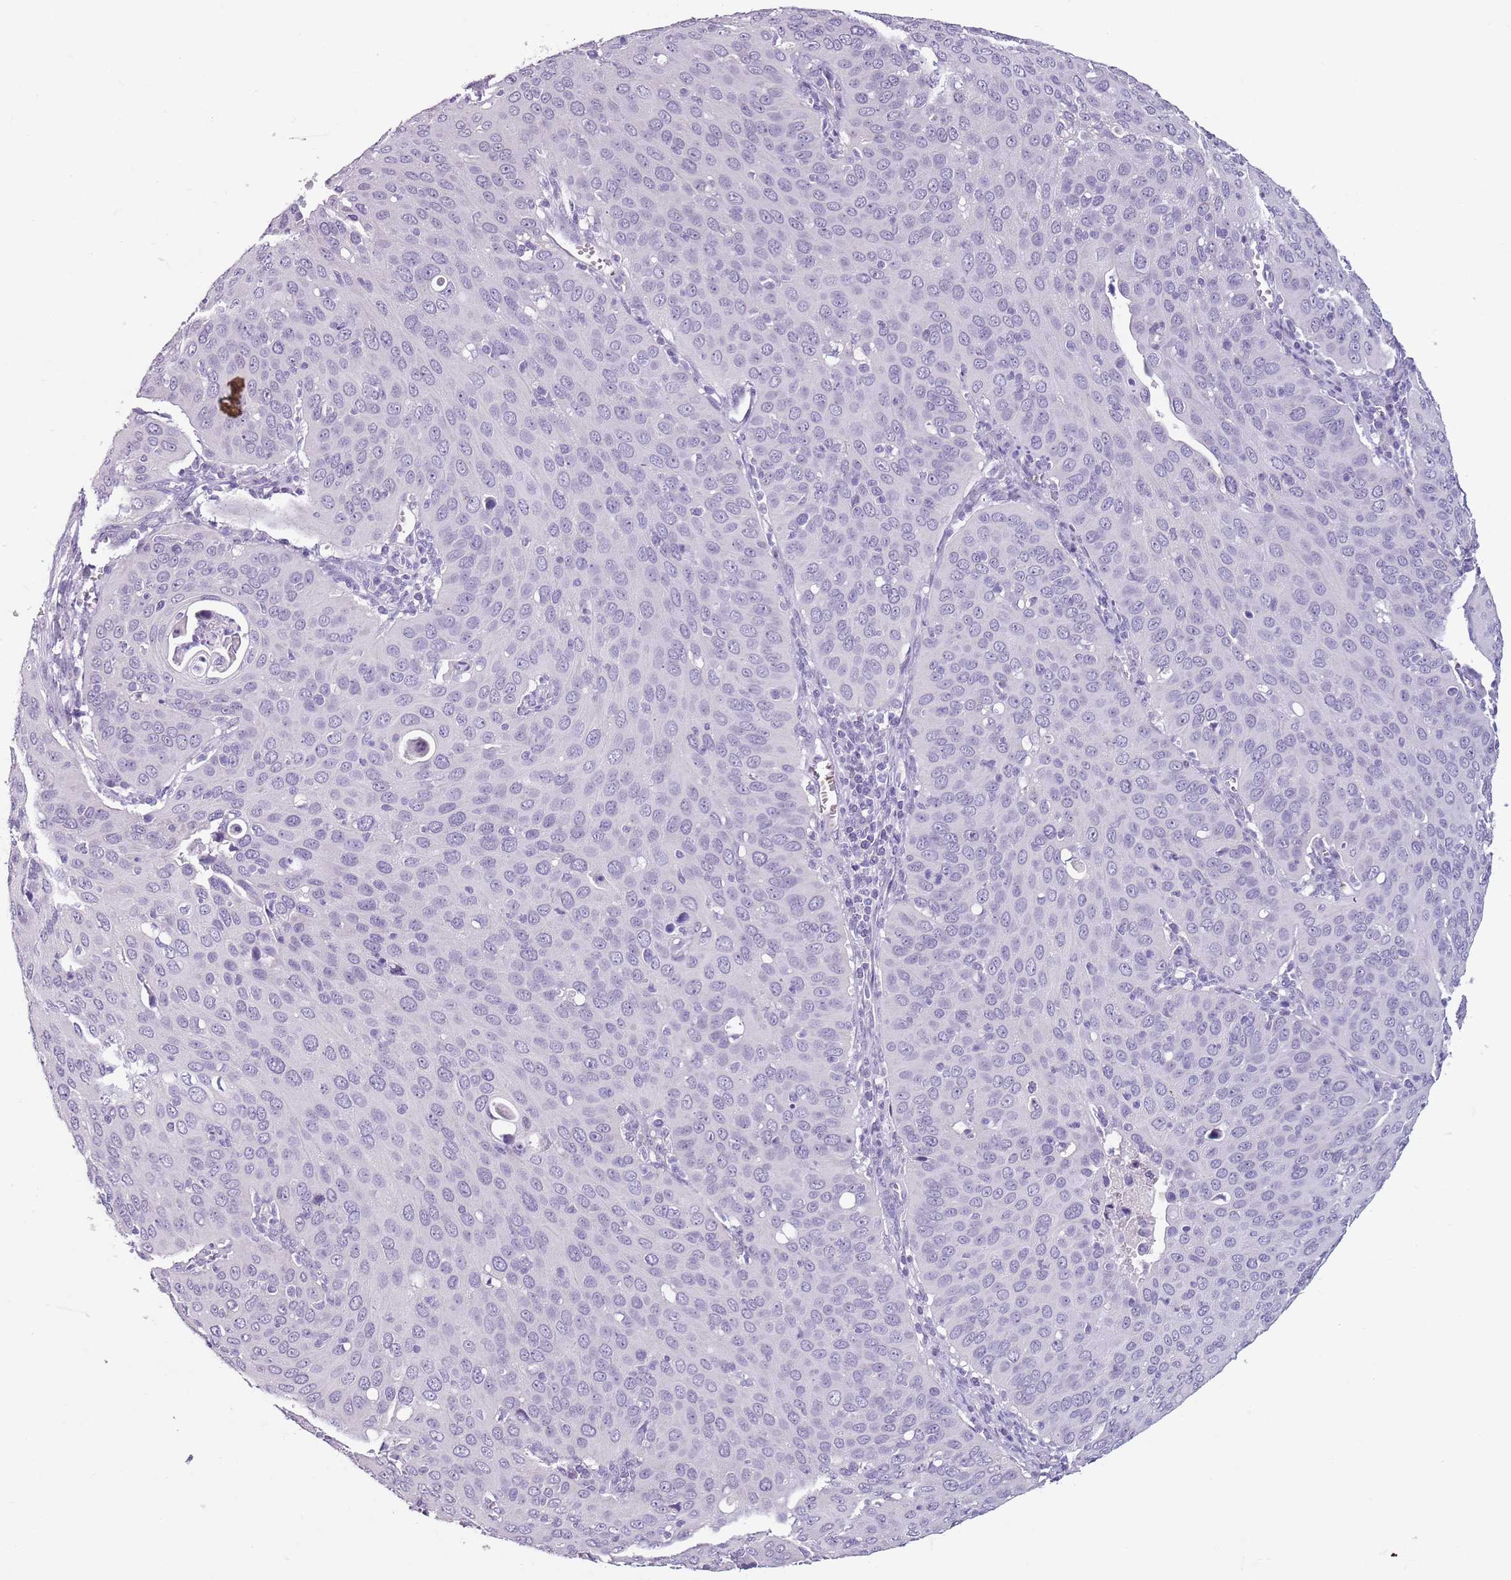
{"staining": {"intensity": "negative", "quantity": "none", "location": "none"}, "tissue": "cervical cancer", "cell_type": "Tumor cells", "image_type": "cancer", "snomed": [{"axis": "morphology", "description": "Squamous cell carcinoma, NOS"}, {"axis": "topography", "description": "Cervix"}], "caption": "Immunohistochemistry (IHC) of cervical cancer (squamous cell carcinoma) displays no positivity in tumor cells.", "gene": "SPESP1", "patient": {"sex": "female", "age": 36}}